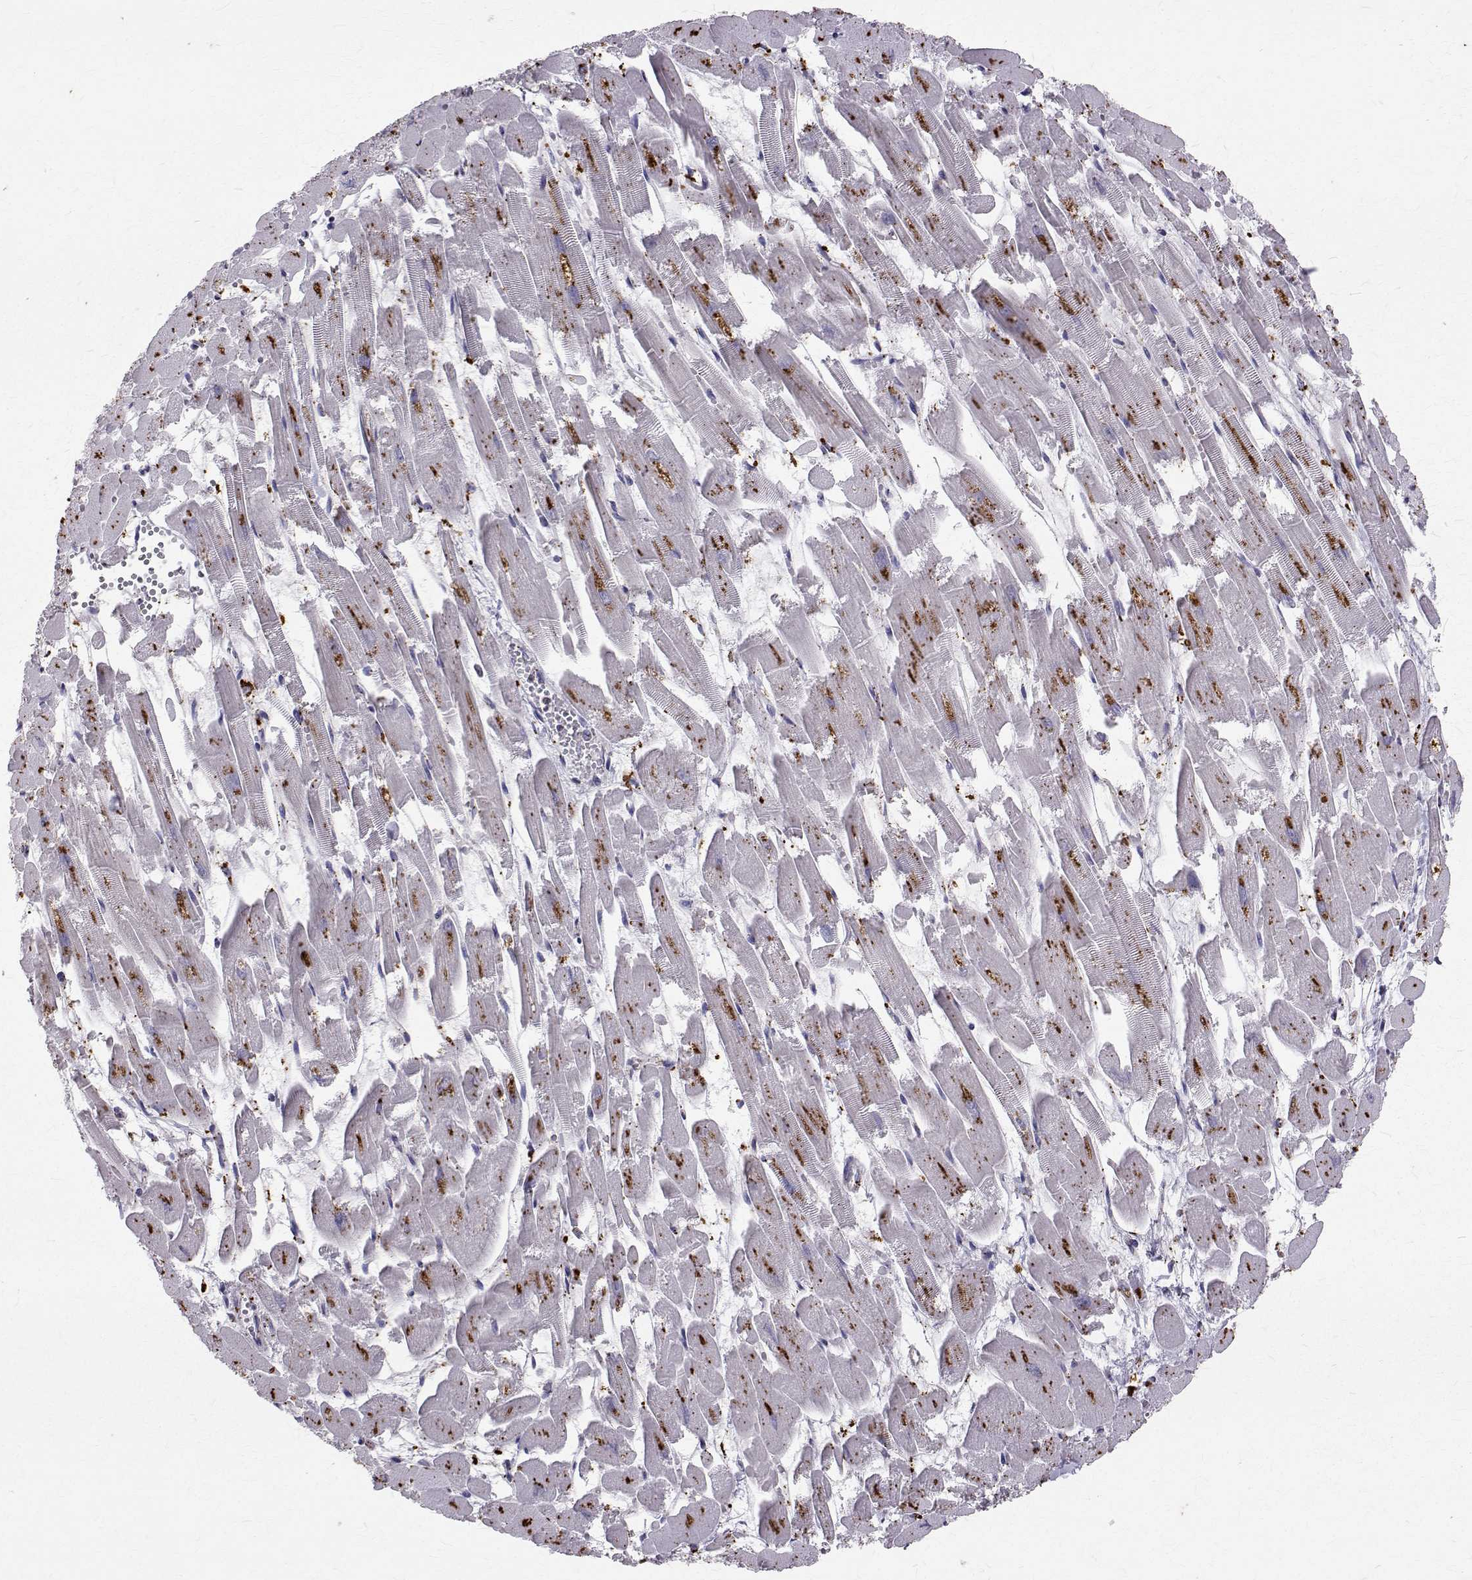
{"staining": {"intensity": "strong", "quantity": "<25%", "location": "cytoplasmic/membranous"}, "tissue": "heart muscle", "cell_type": "Cardiomyocytes", "image_type": "normal", "snomed": [{"axis": "morphology", "description": "Normal tissue, NOS"}, {"axis": "topography", "description": "Heart"}], "caption": "High-magnification brightfield microscopy of unremarkable heart muscle stained with DAB (3,3'-diaminobenzidine) (brown) and counterstained with hematoxylin (blue). cardiomyocytes exhibit strong cytoplasmic/membranous expression is seen in approximately<25% of cells. (DAB (3,3'-diaminobenzidine) = brown stain, brightfield microscopy at high magnification).", "gene": "TPP1", "patient": {"sex": "female", "age": 52}}